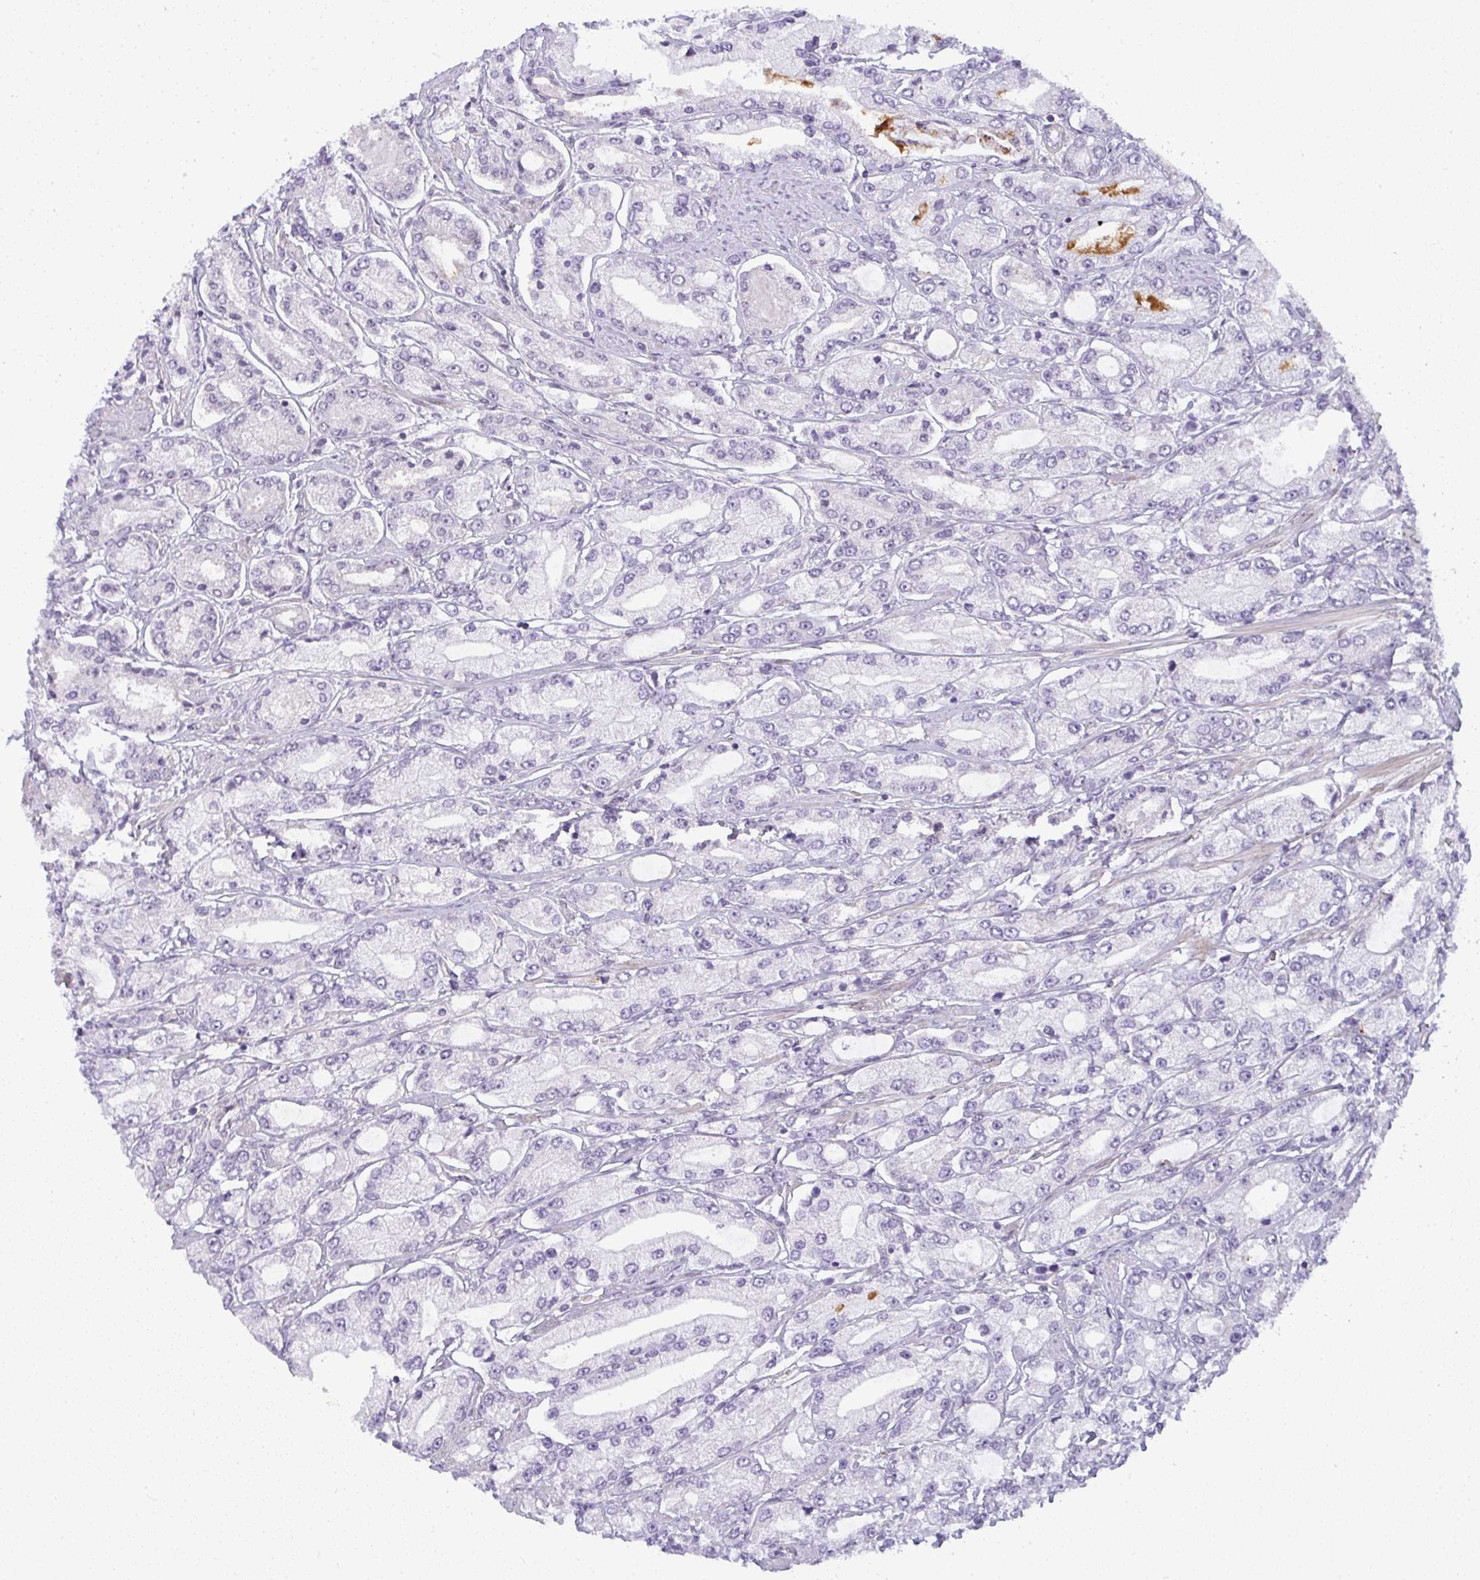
{"staining": {"intensity": "weak", "quantity": "<25%", "location": "nuclear"}, "tissue": "prostate cancer", "cell_type": "Tumor cells", "image_type": "cancer", "snomed": [{"axis": "morphology", "description": "Adenocarcinoma, High grade"}, {"axis": "topography", "description": "Prostate"}], "caption": "Tumor cells show no significant positivity in prostate cancer.", "gene": "DZIP1", "patient": {"sex": "male", "age": 66}}